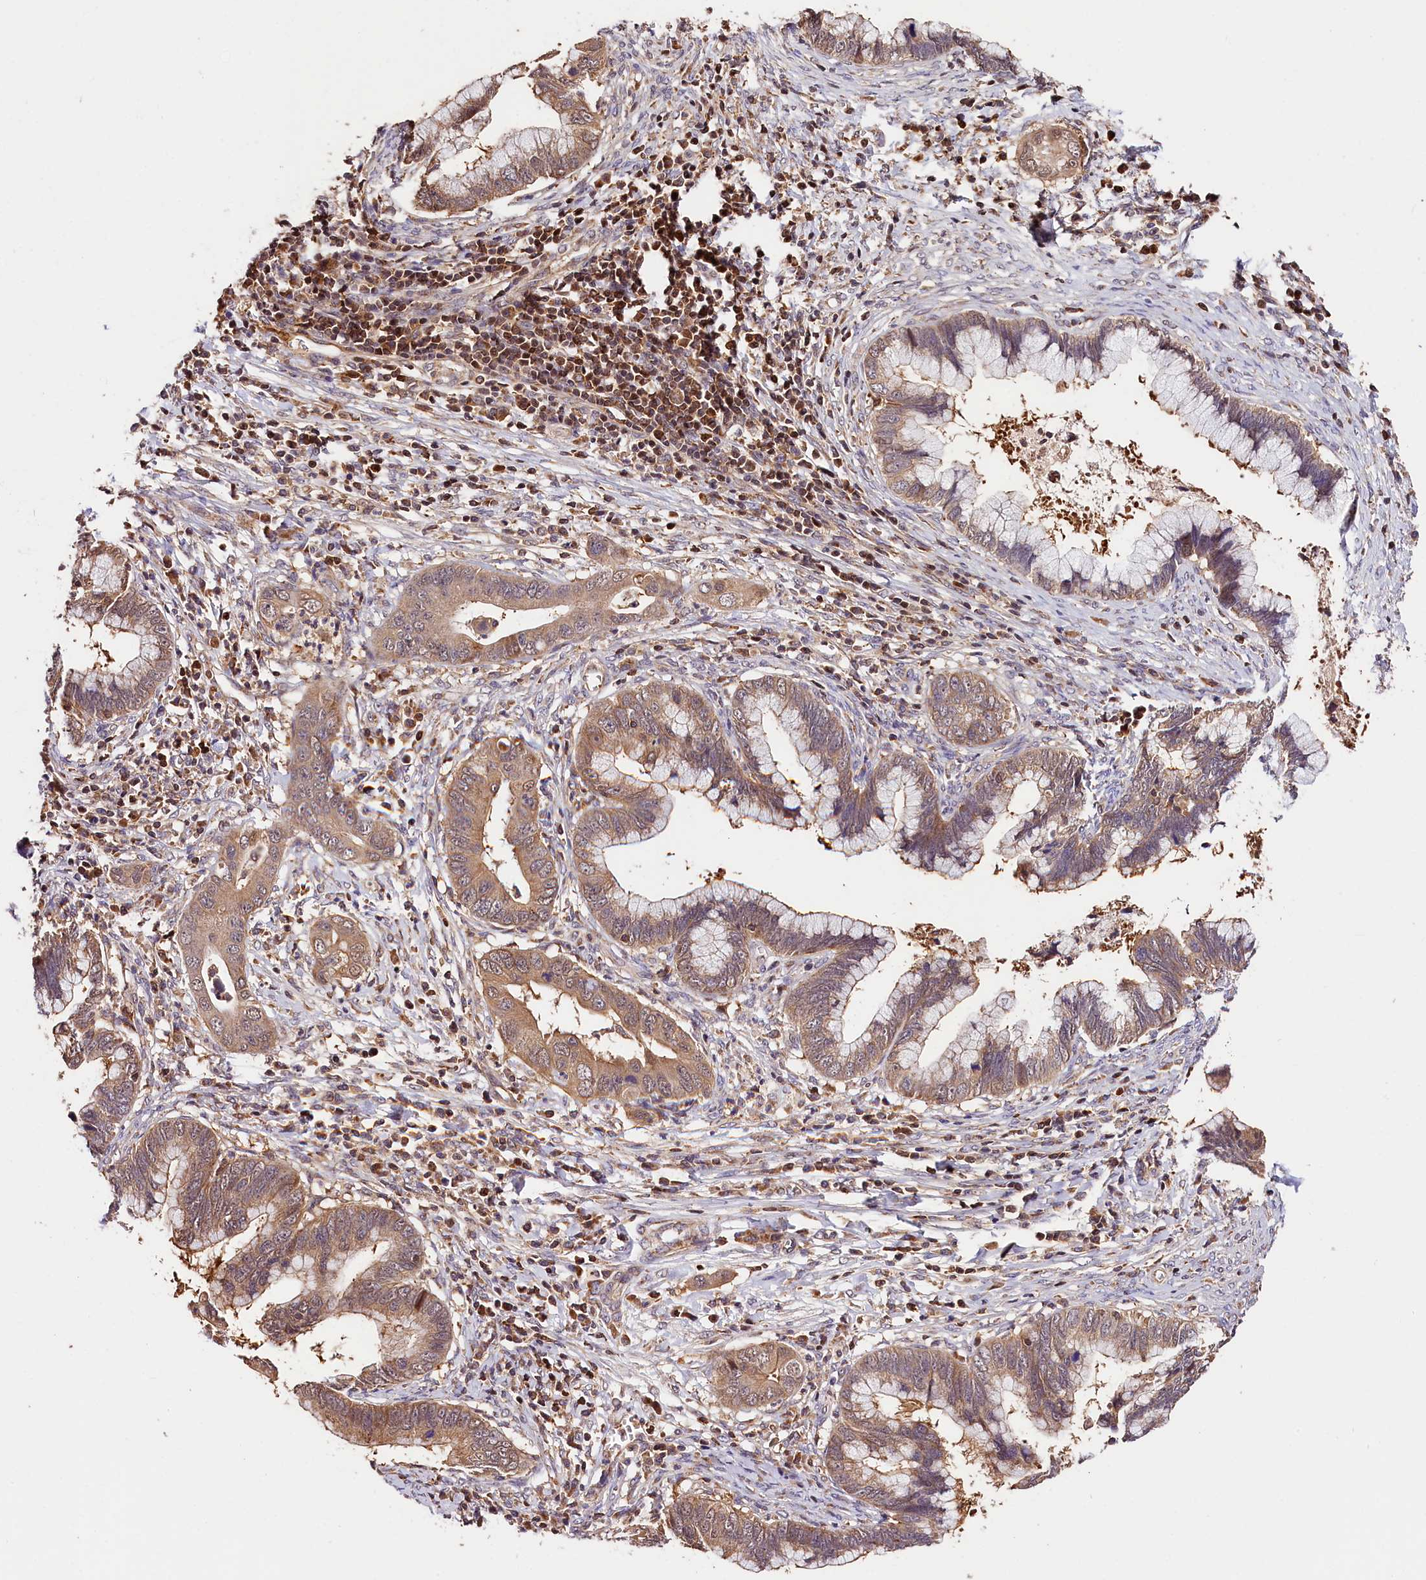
{"staining": {"intensity": "moderate", "quantity": ">75%", "location": "cytoplasmic/membranous"}, "tissue": "cervical cancer", "cell_type": "Tumor cells", "image_type": "cancer", "snomed": [{"axis": "morphology", "description": "Adenocarcinoma, NOS"}, {"axis": "topography", "description": "Cervix"}], "caption": "The immunohistochemical stain highlights moderate cytoplasmic/membranous staining in tumor cells of cervical cancer tissue. The staining is performed using DAB (3,3'-diaminobenzidine) brown chromogen to label protein expression. The nuclei are counter-stained blue using hematoxylin.", "gene": "KPTN", "patient": {"sex": "female", "age": 44}}